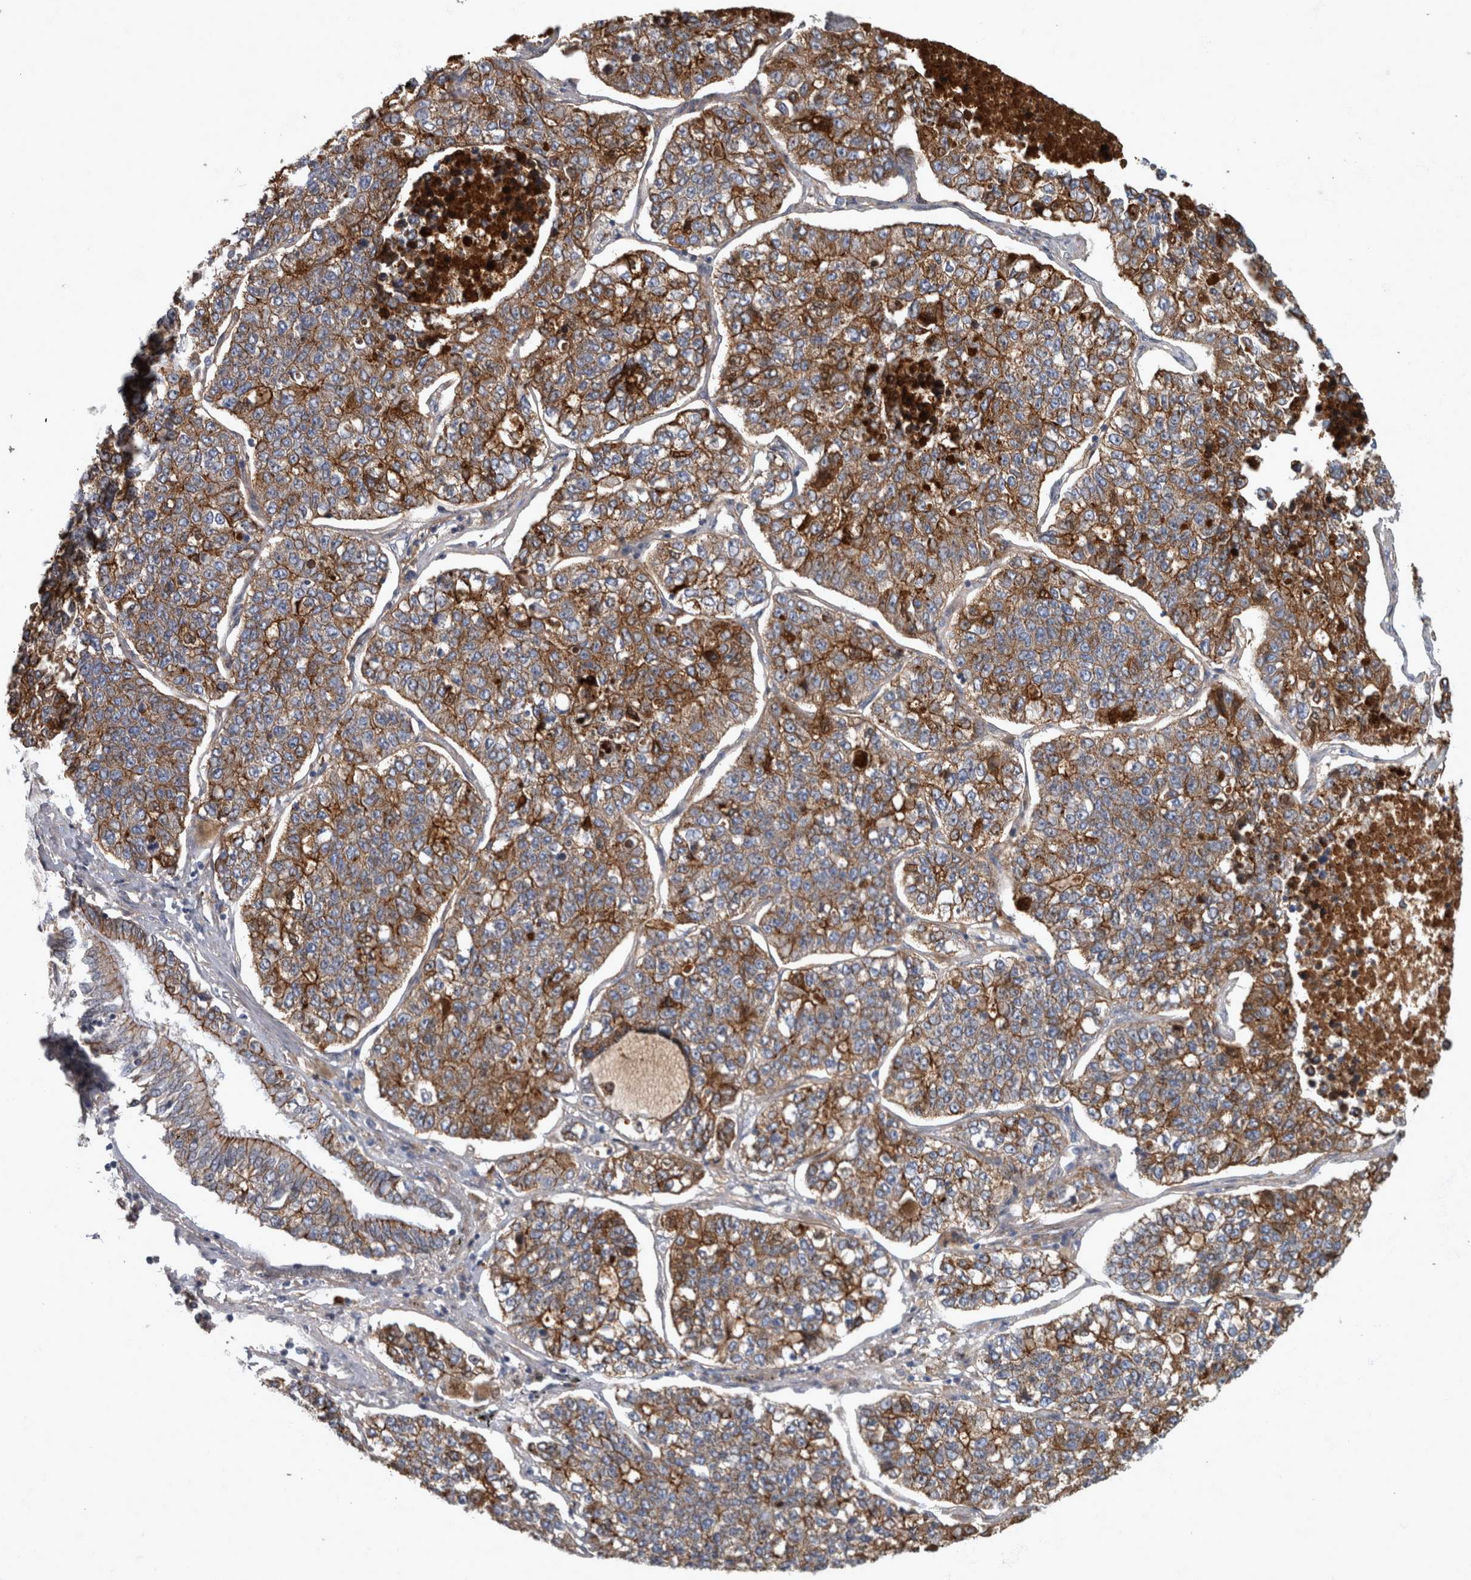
{"staining": {"intensity": "moderate", "quantity": ">75%", "location": "cytoplasmic/membranous"}, "tissue": "lung cancer", "cell_type": "Tumor cells", "image_type": "cancer", "snomed": [{"axis": "morphology", "description": "Adenocarcinoma, NOS"}, {"axis": "topography", "description": "Lung"}], "caption": "IHC histopathology image of neoplastic tissue: lung adenocarcinoma stained using immunohistochemistry (IHC) exhibits medium levels of moderate protein expression localized specifically in the cytoplasmic/membranous of tumor cells, appearing as a cytoplasmic/membranous brown color.", "gene": "DSG2", "patient": {"sex": "male", "age": 49}}